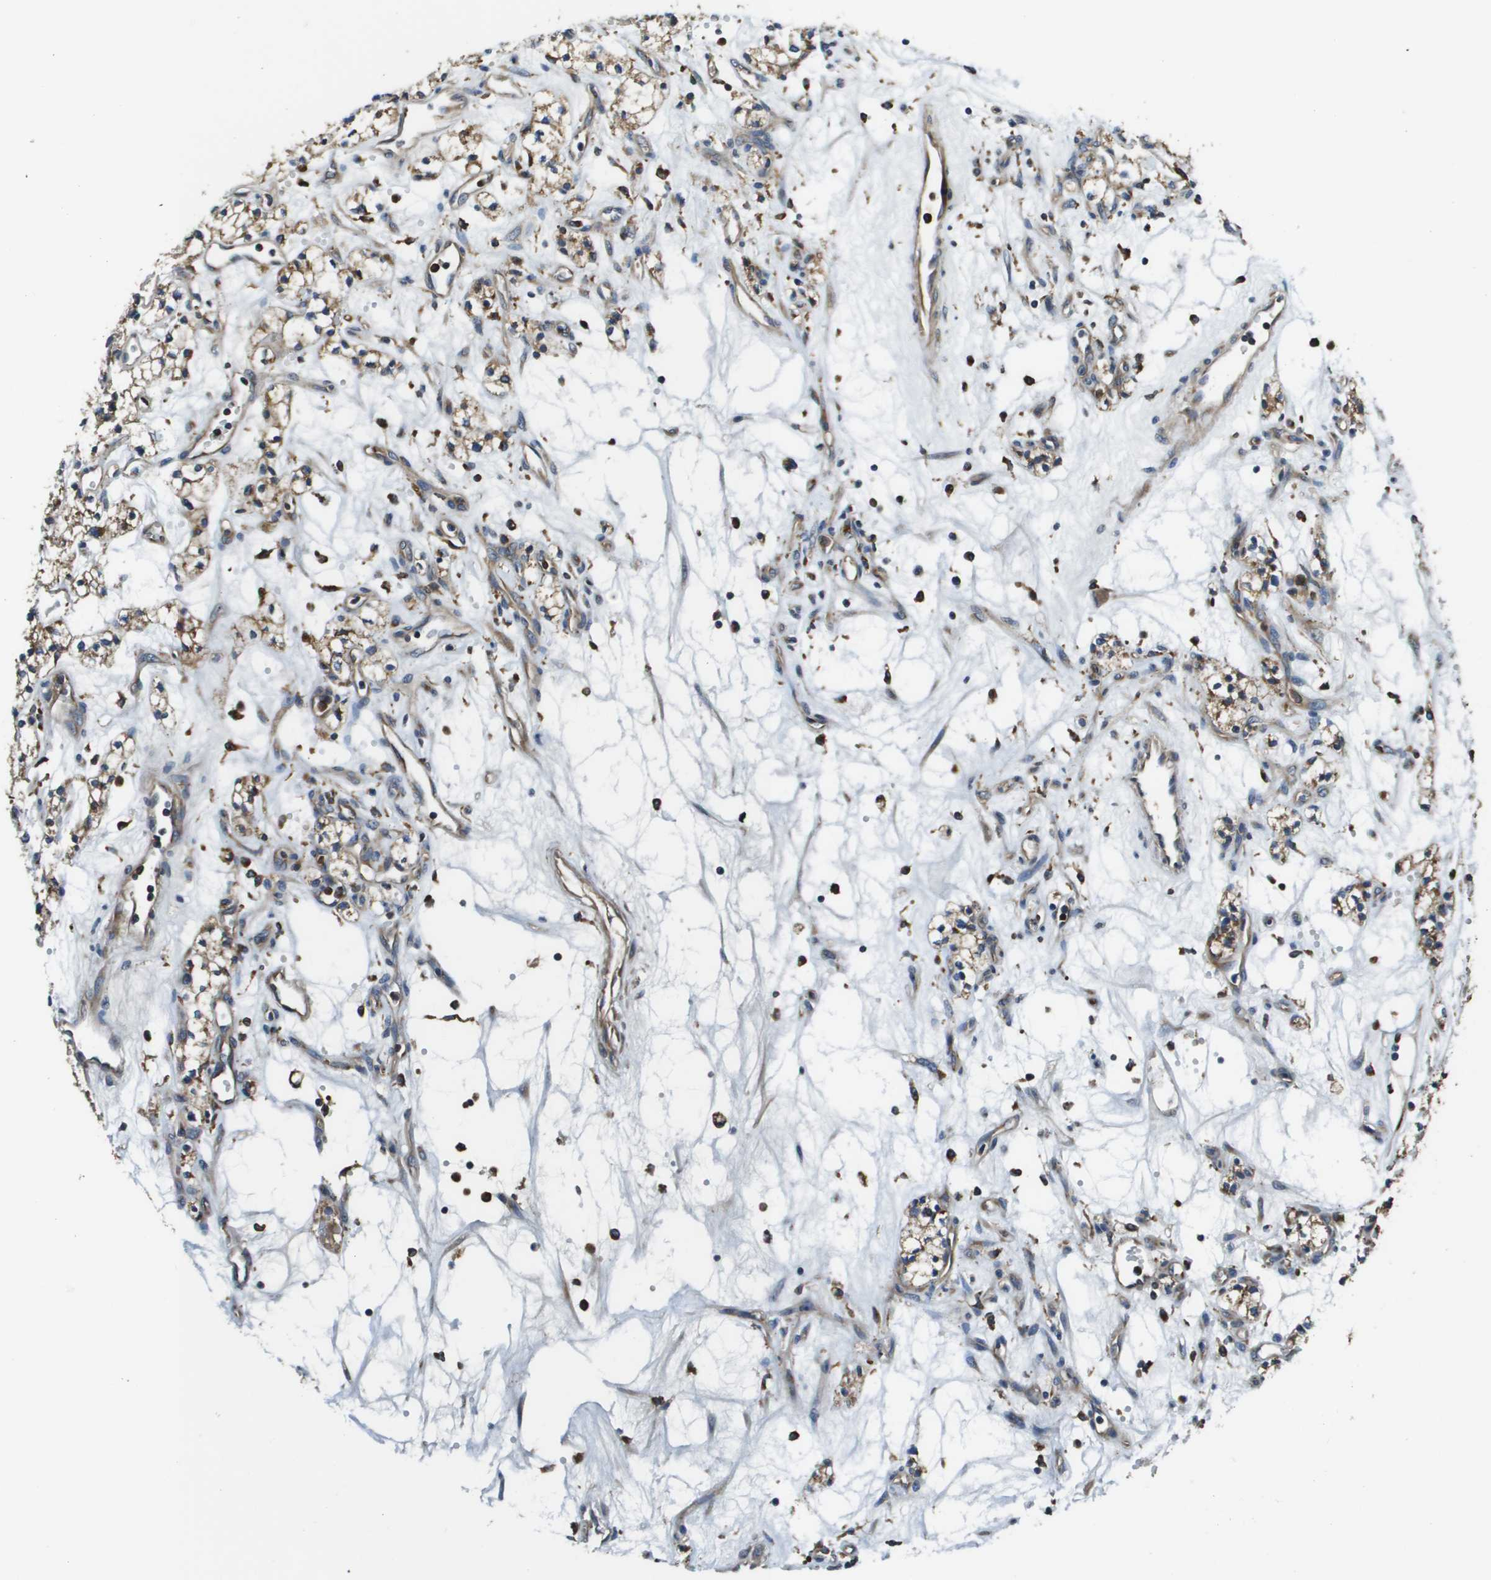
{"staining": {"intensity": "weak", "quantity": "<25%", "location": "cytoplasmic/membranous"}, "tissue": "renal cancer", "cell_type": "Tumor cells", "image_type": "cancer", "snomed": [{"axis": "morphology", "description": "Adenocarcinoma, NOS"}, {"axis": "topography", "description": "Kidney"}], "caption": "Immunohistochemistry image of neoplastic tissue: renal adenocarcinoma stained with DAB (3,3'-diaminobenzidine) demonstrates no significant protein staining in tumor cells.", "gene": "CNPY3", "patient": {"sex": "male", "age": 59}}